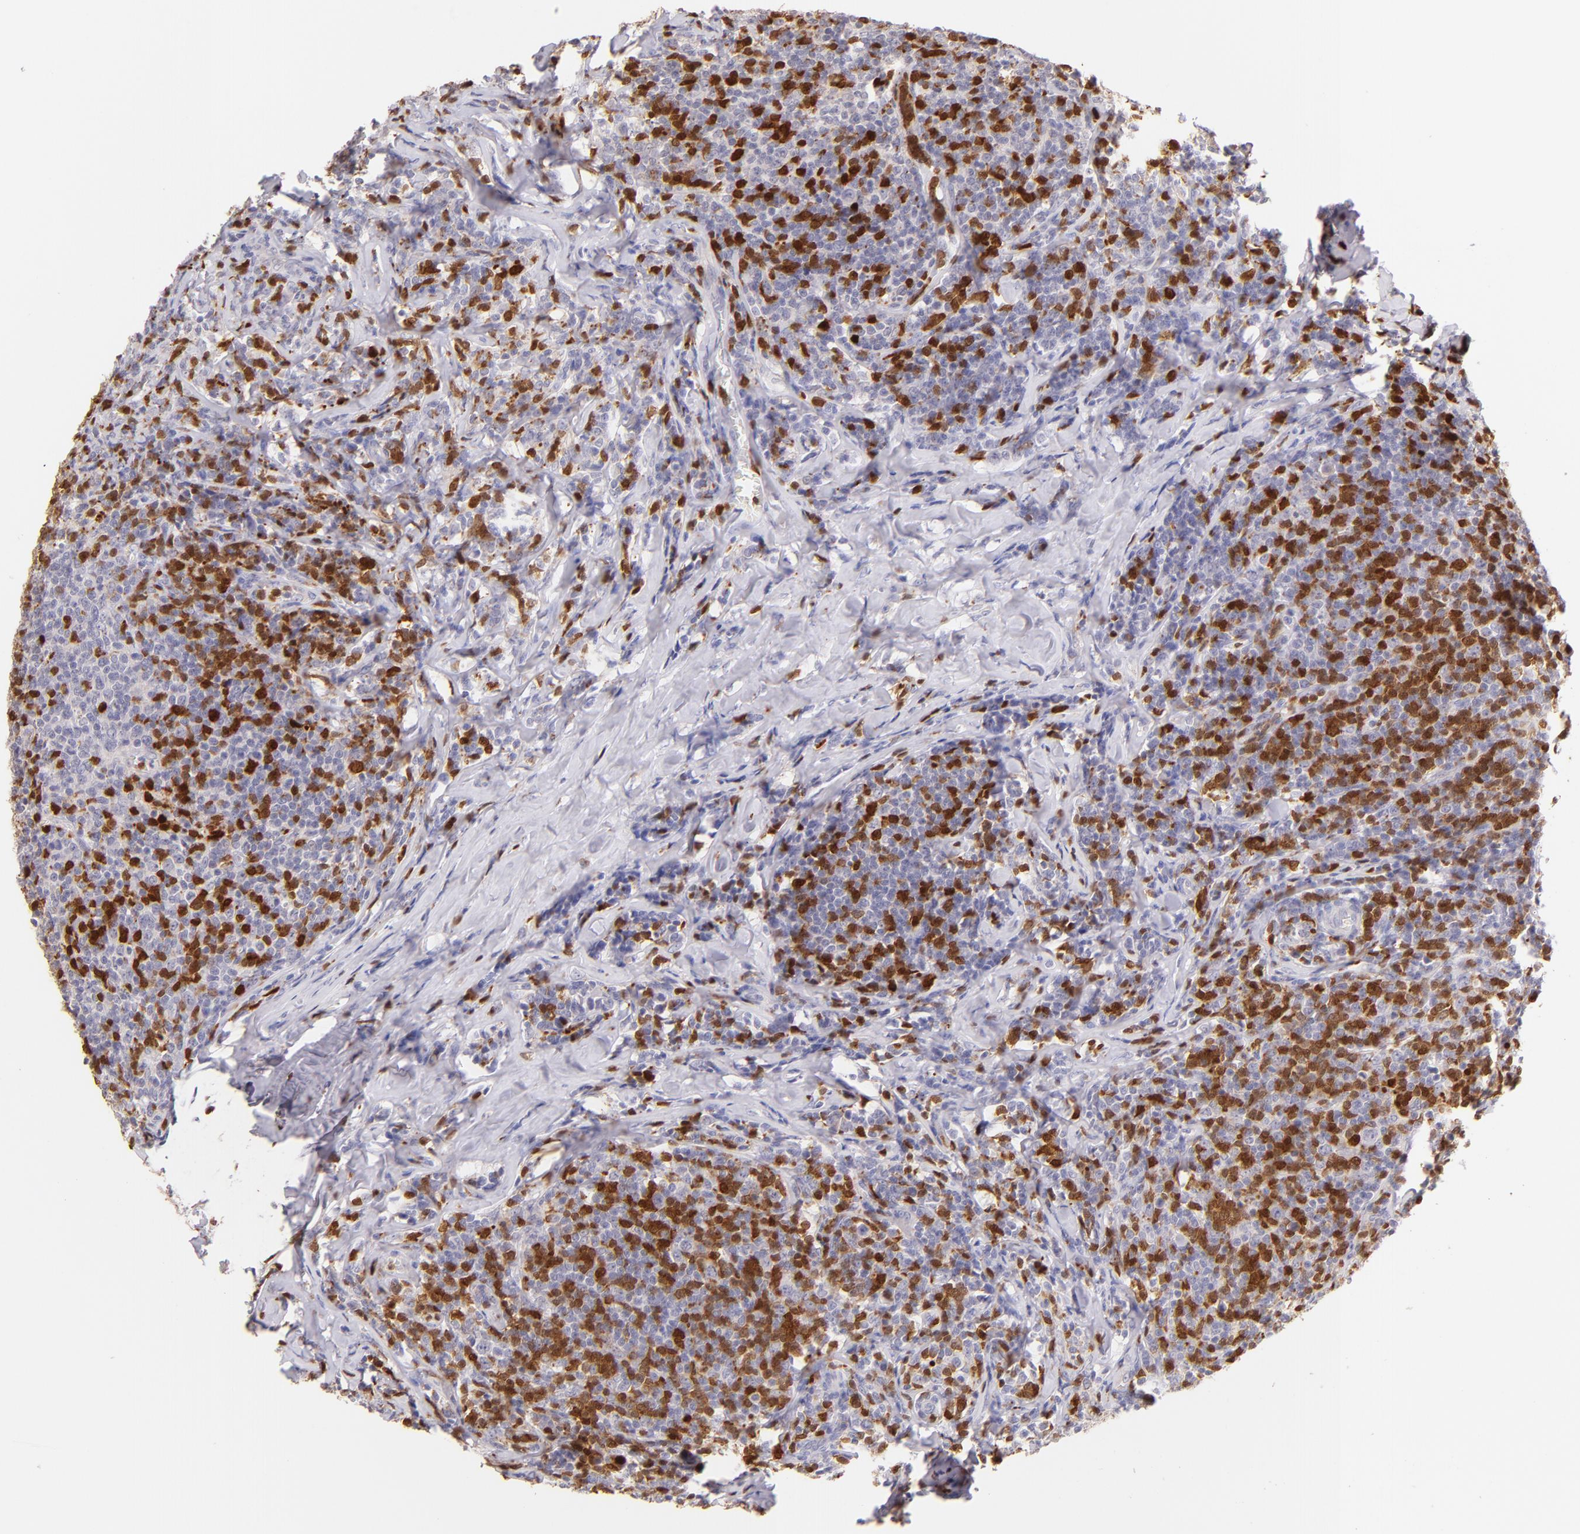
{"staining": {"intensity": "negative", "quantity": "none", "location": "none"}, "tissue": "lymphoma", "cell_type": "Tumor cells", "image_type": "cancer", "snomed": [{"axis": "morphology", "description": "Malignant lymphoma, non-Hodgkin's type, Low grade"}, {"axis": "topography", "description": "Lymph node"}], "caption": "IHC histopathology image of neoplastic tissue: human lymphoma stained with DAB demonstrates no significant protein staining in tumor cells.", "gene": "ZAP70", "patient": {"sex": "male", "age": 74}}